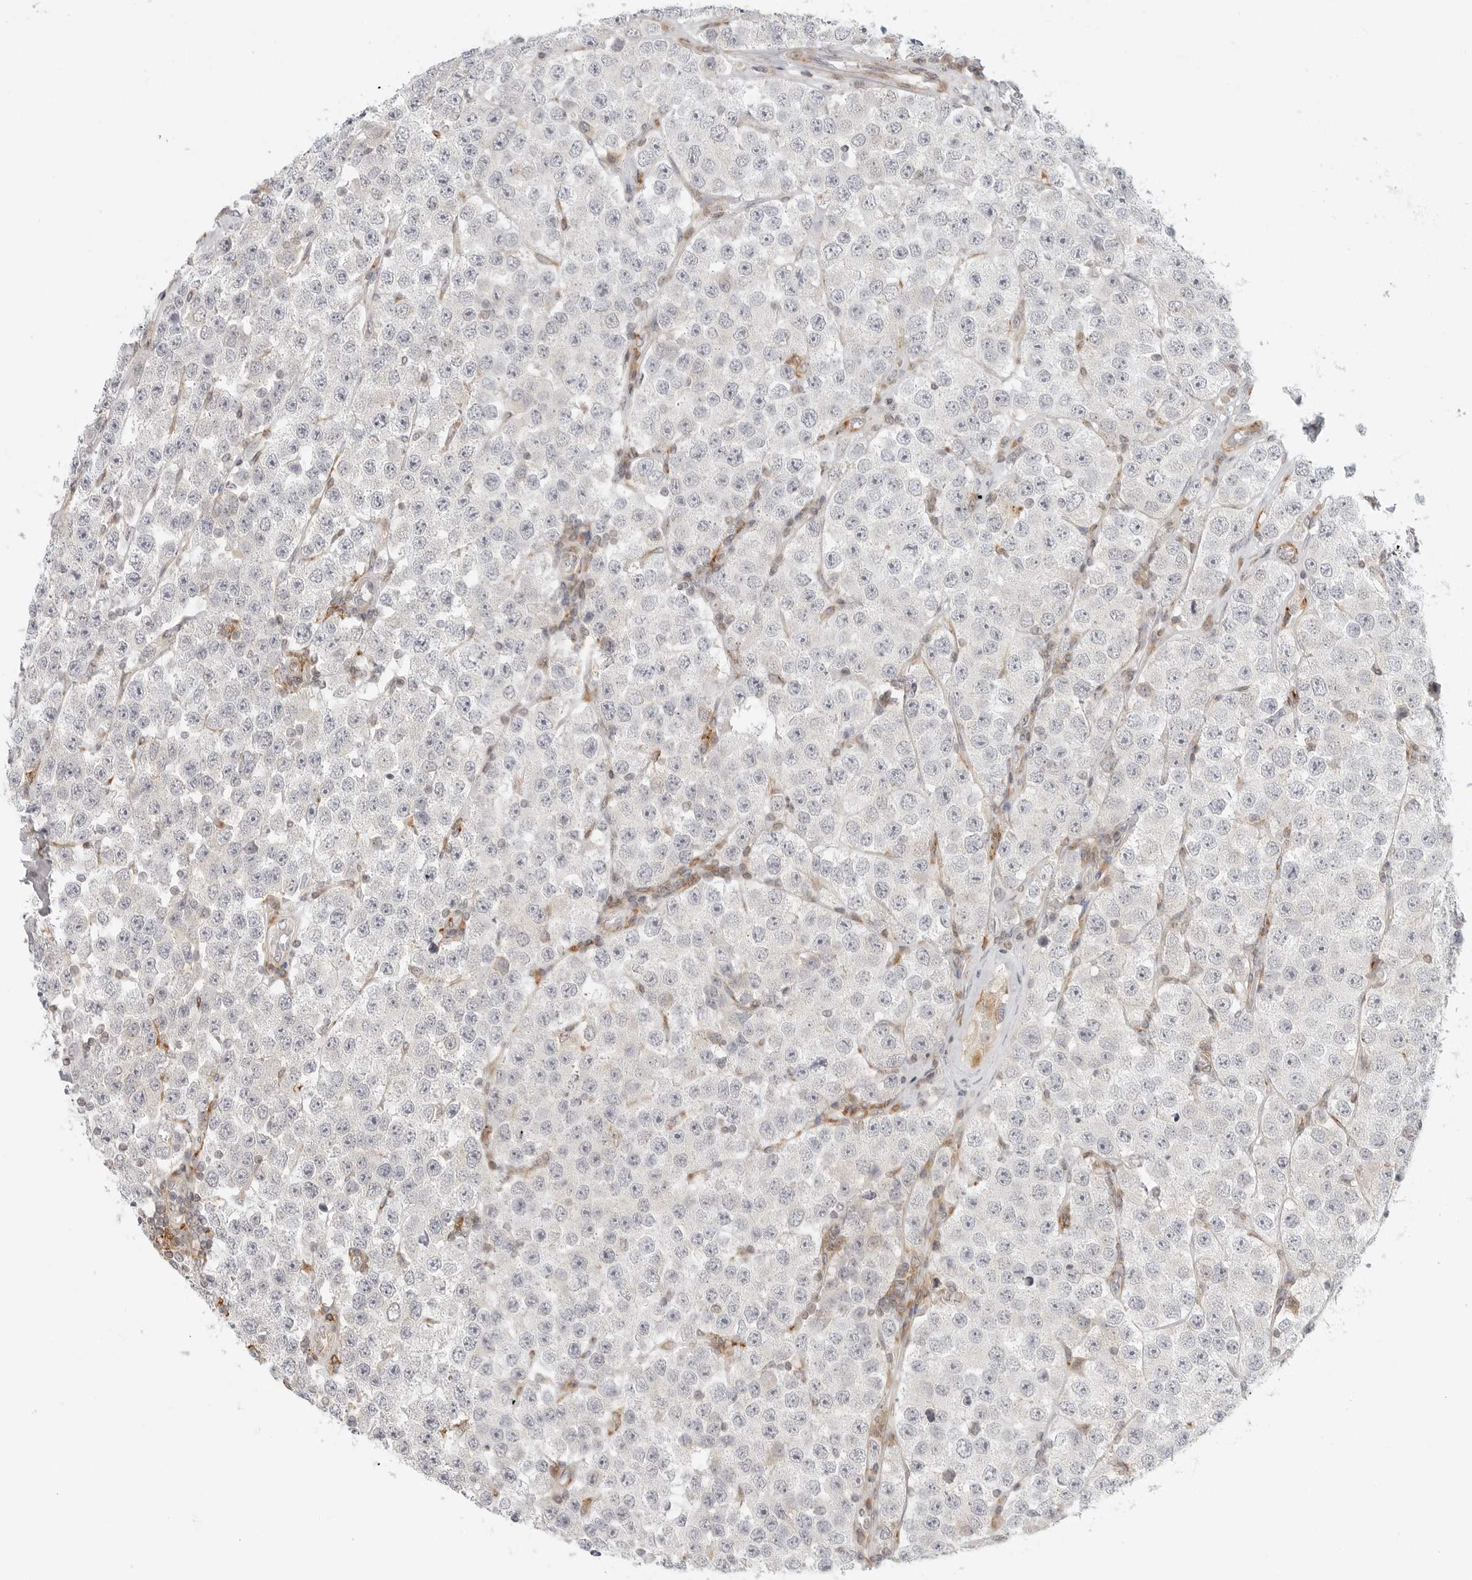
{"staining": {"intensity": "negative", "quantity": "none", "location": "none"}, "tissue": "testis cancer", "cell_type": "Tumor cells", "image_type": "cancer", "snomed": [{"axis": "morphology", "description": "Seminoma, NOS"}, {"axis": "topography", "description": "Testis"}], "caption": "A micrograph of seminoma (testis) stained for a protein displays no brown staining in tumor cells.", "gene": "C1QTNF1", "patient": {"sex": "male", "age": 28}}